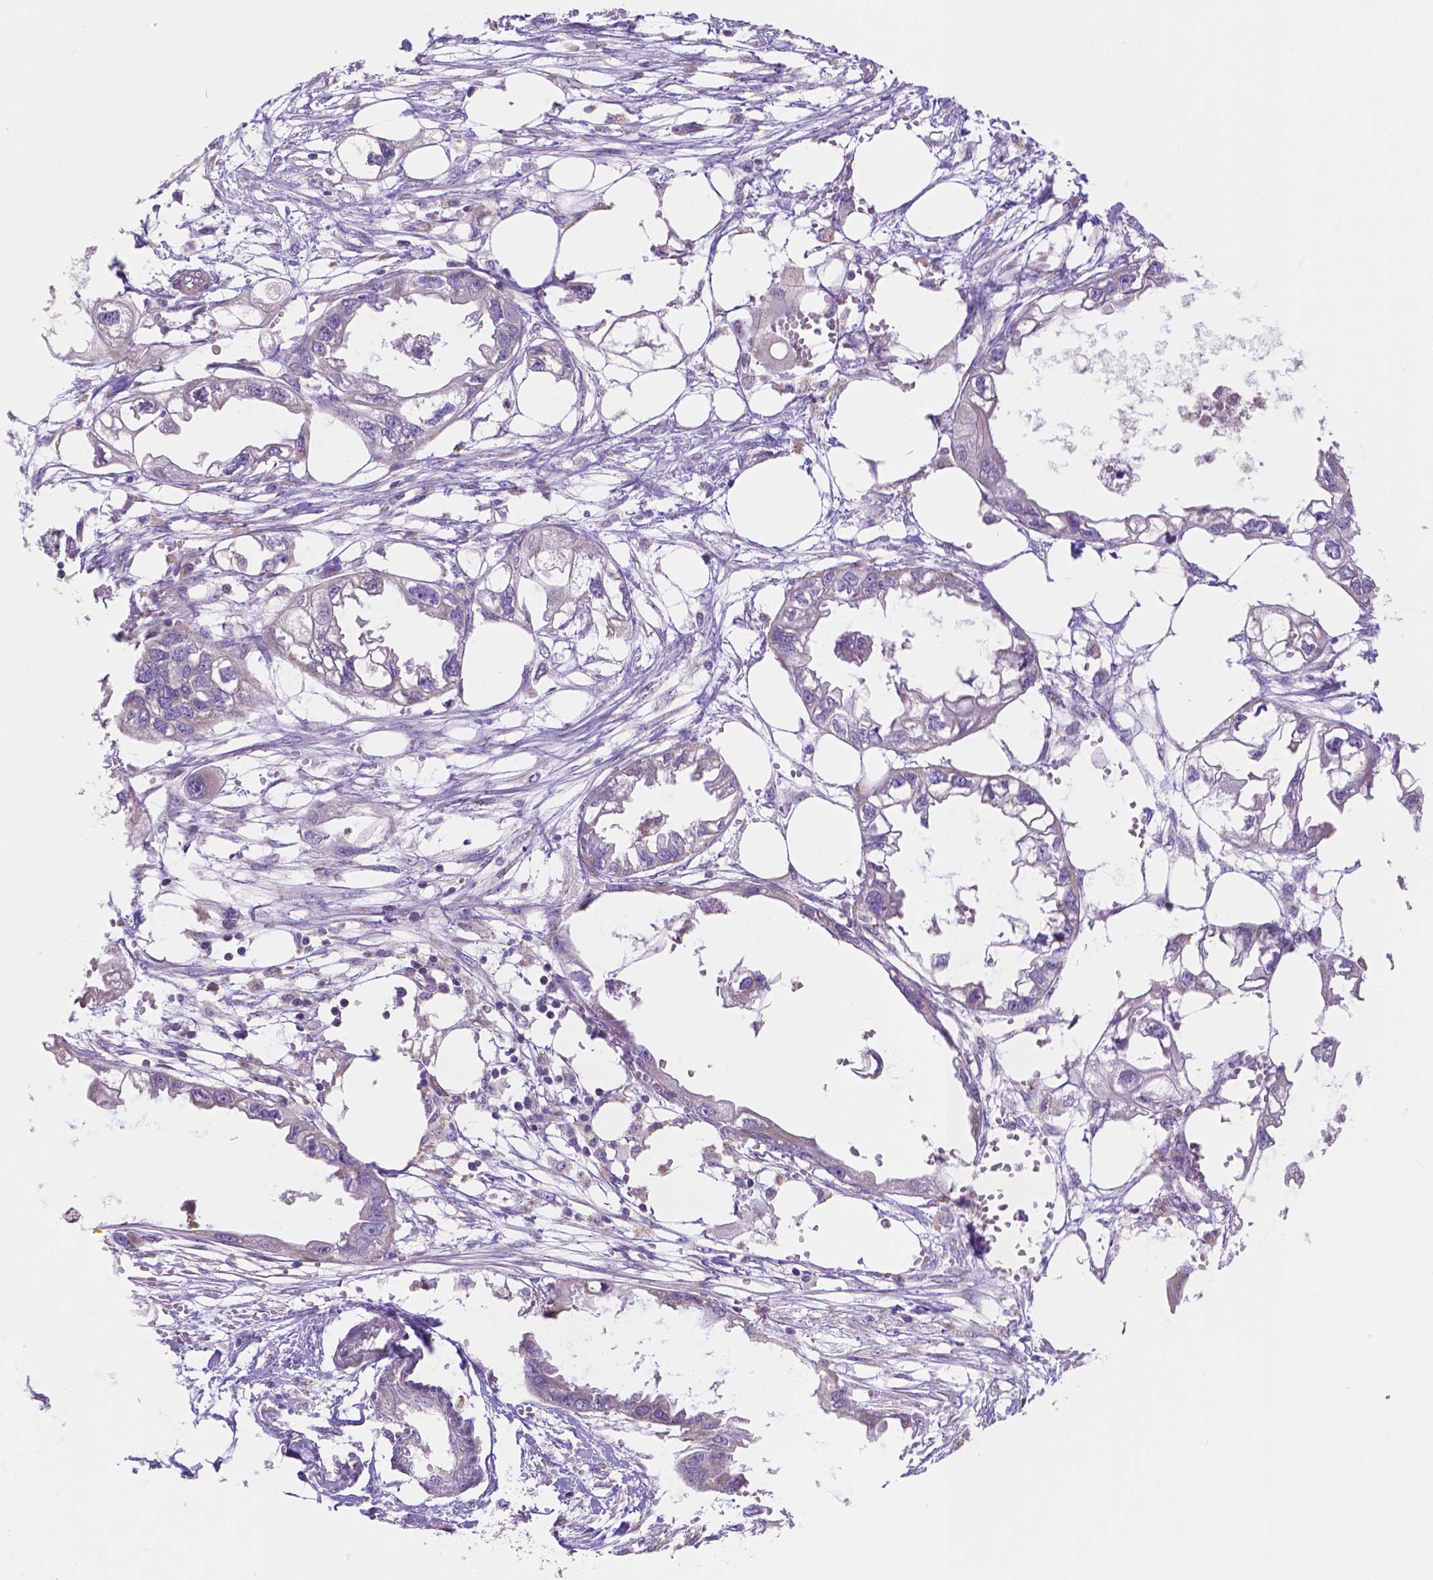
{"staining": {"intensity": "negative", "quantity": "none", "location": "none"}, "tissue": "endometrial cancer", "cell_type": "Tumor cells", "image_type": "cancer", "snomed": [{"axis": "morphology", "description": "Adenocarcinoma, NOS"}, {"axis": "morphology", "description": "Adenocarcinoma, metastatic, NOS"}, {"axis": "topography", "description": "Adipose tissue"}, {"axis": "topography", "description": "Endometrium"}], "caption": "Human adenocarcinoma (endometrial) stained for a protein using immunohistochemistry (IHC) exhibits no staining in tumor cells.", "gene": "TMEM130", "patient": {"sex": "female", "age": 67}}